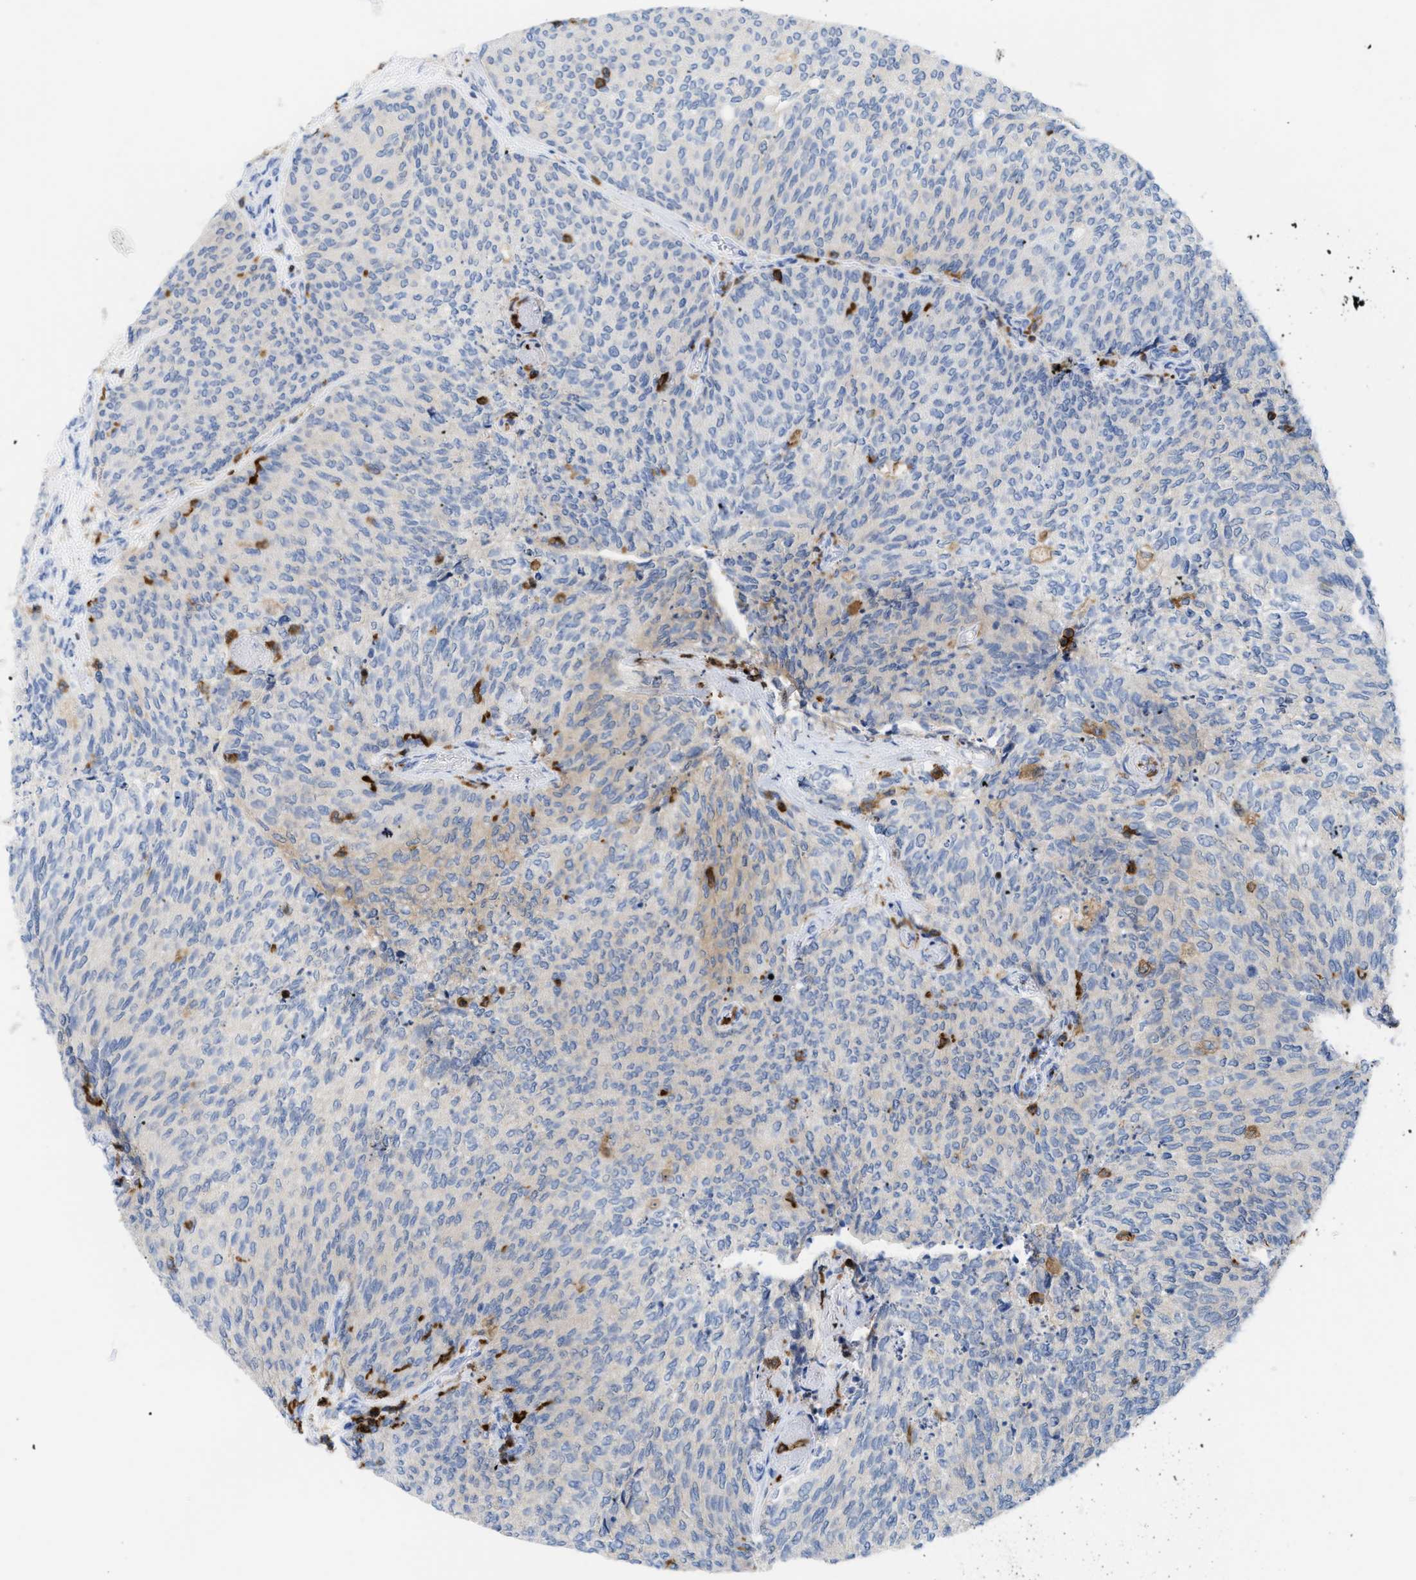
{"staining": {"intensity": "weak", "quantity": "<25%", "location": "cytoplasmic/membranous"}, "tissue": "urothelial cancer", "cell_type": "Tumor cells", "image_type": "cancer", "snomed": [{"axis": "morphology", "description": "Urothelial carcinoma, Low grade"}, {"axis": "topography", "description": "Urinary bladder"}], "caption": "Protein analysis of low-grade urothelial carcinoma displays no significant staining in tumor cells.", "gene": "LCP1", "patient": {"sex": "female", "age": 79}}